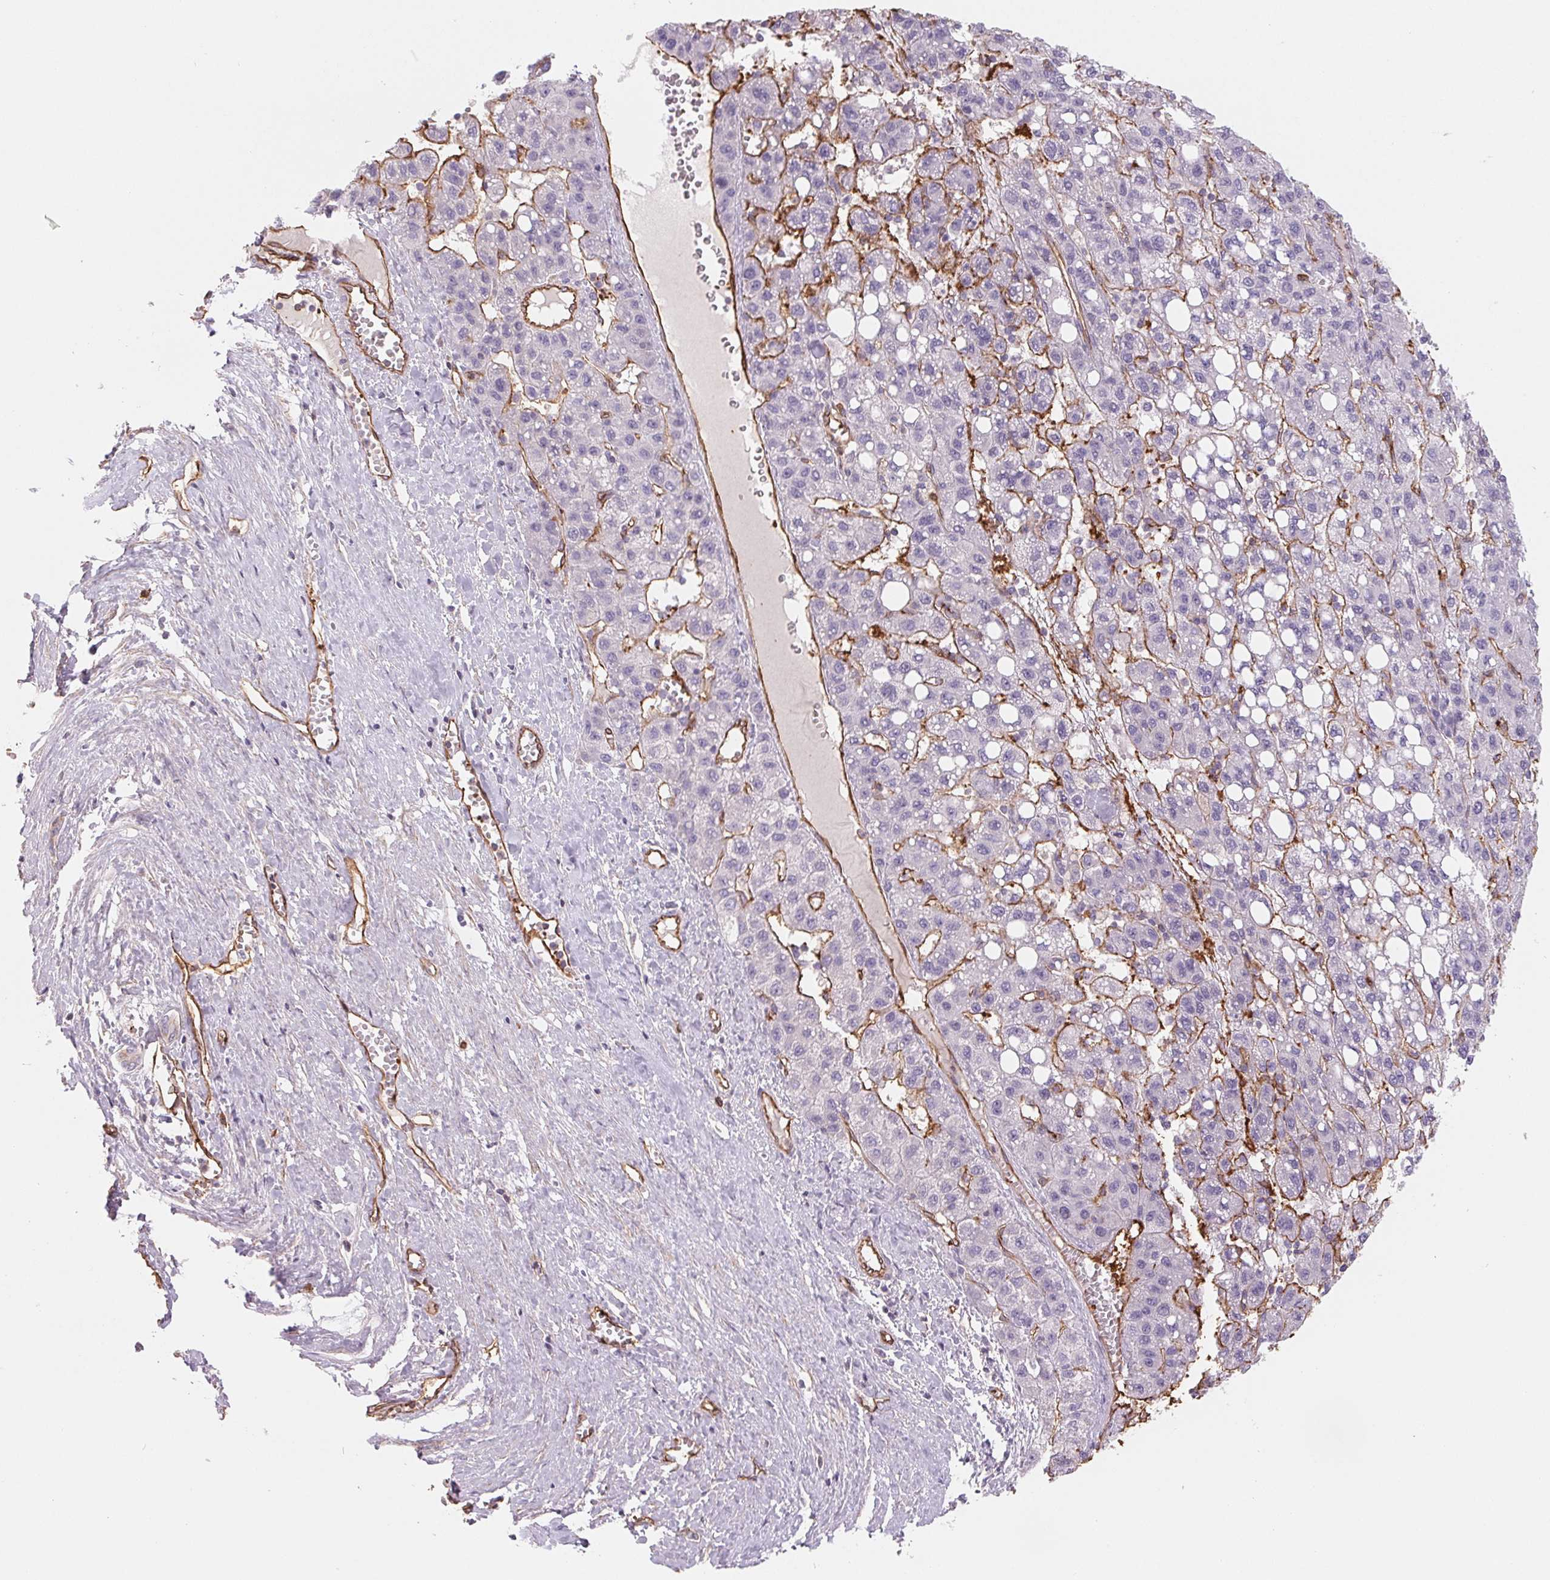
{"staining": {"intensity": "moderate", "quantity": "<25%", "location": "cytoplasmic/membranous"}, "tissue": "liver cancer", "cell_type": "Tumor cells", "image_type": "cancer", "snomed": [{"axis": "morphology", "description": "Carcinoma, Hepatocellular, NOS"}, {"axis": "topography", "description": "Liver"}], "caption": "Hepatocellular carcinoma (liver) tissue reveals moderate cytoplasmic/membranous expression in approximately <25% of tumor cells, visualized by immunohistochemistry.", "gene": "ANKRD13B", "patient": {"sex": "female", "age": 82}}